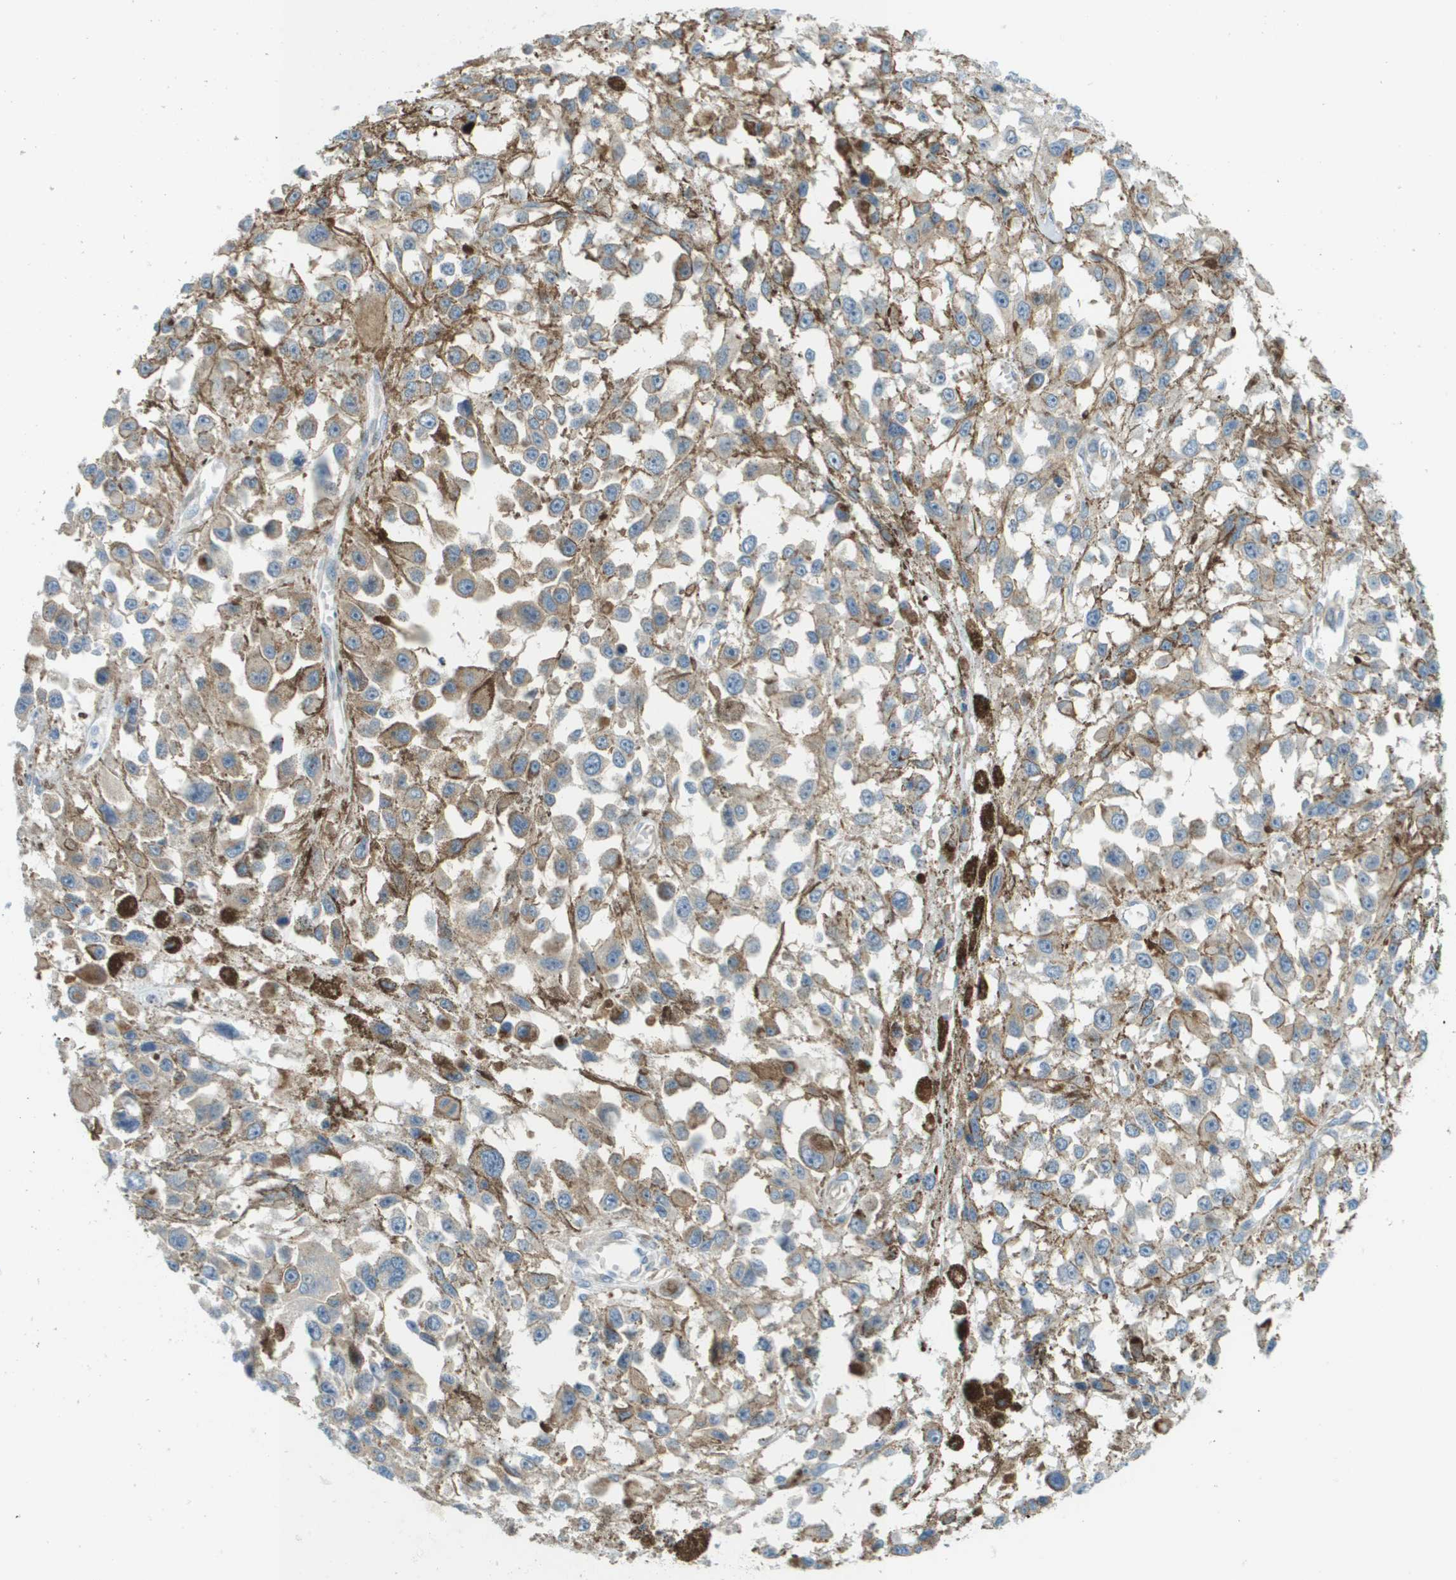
{"staining": {"intensity": "weak", "quantity": "<25%", "location": "cytoplasmic/membranous"}, "tissue": "melanoma", "cell_type": "Tumor cells", "image_type": "cancer", "snomed": [{"axis": "morphology", "description": "Malignant melanoma, Metastatic site"}, {"axis": "topography", "description": "Lymph node"}], "caption": "High magnification brightfield microscopy of melanoma stained with DAB (3,3'-diaminobenzidine) (brown) and counterstained with hematoxylin (blue): tumor cells show no significant positivity.", "gene": "ACBD3", "patient": {"sex": "male", "age": 59}}